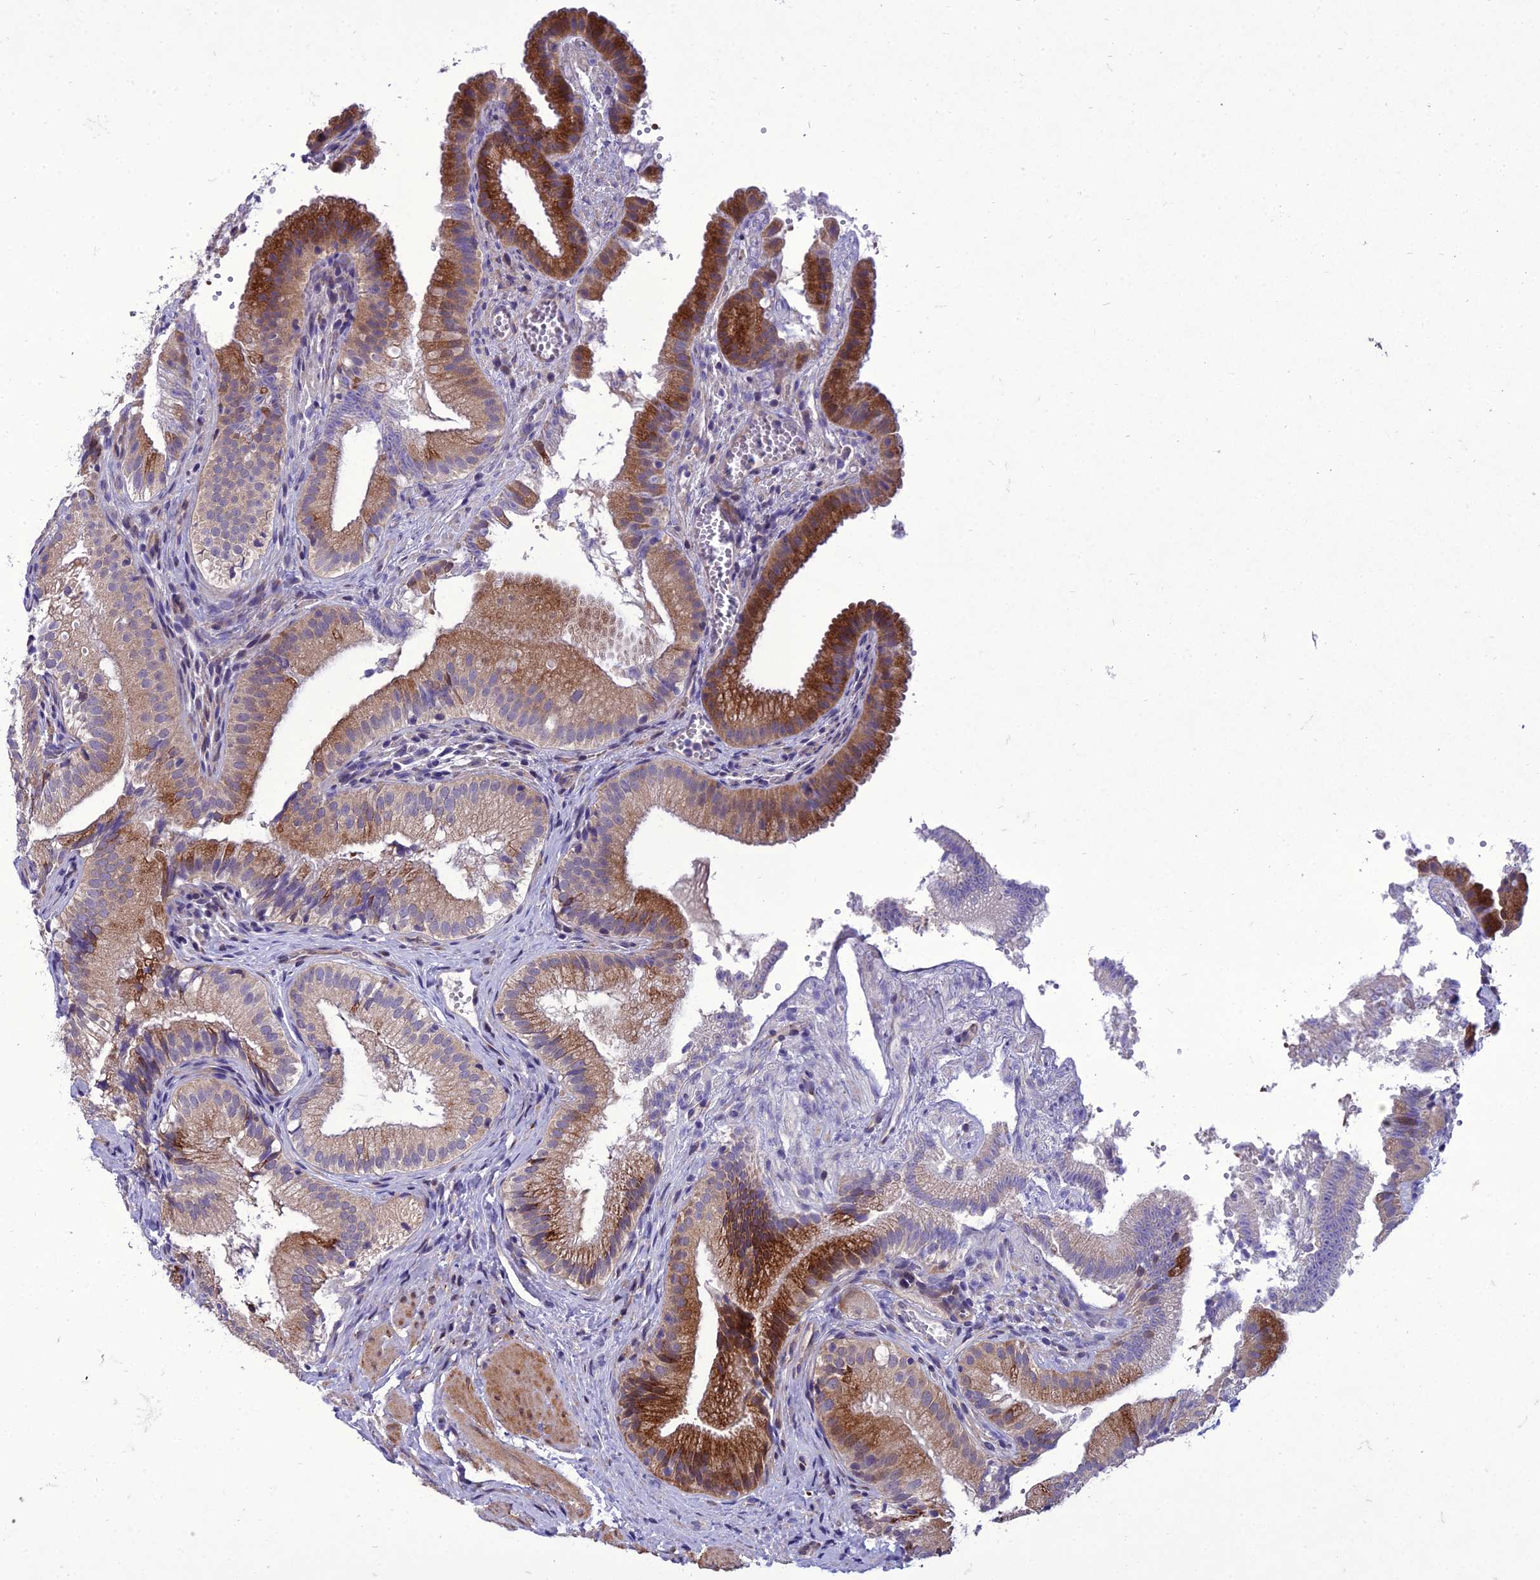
{"staining": {"intensity": "strong", "quantity": "25%-75%", "location": "cytoplasmic/membranous"}, "tissue": "gallbladder", "cell_type": "Glandular cells", "image_type": "normal", "snomed": [{"axis": "morphology", "description": "Normal tissue, NOS"}, {"axis": "topography", "description": "Gallbladder"}], "caption": "Immunohistochemistry photomicrograph of normal gallbladder: human gallbladder stained using immunohistochemistry (IHC) shows high levels of strong protein expression localized specifically in the cytoplasmic/membranous of glandular cells, appearing as a cytoplasmic/membranous brown color.", "gene": "GAB4", "patient": {"sex": "female", "age": 30}}